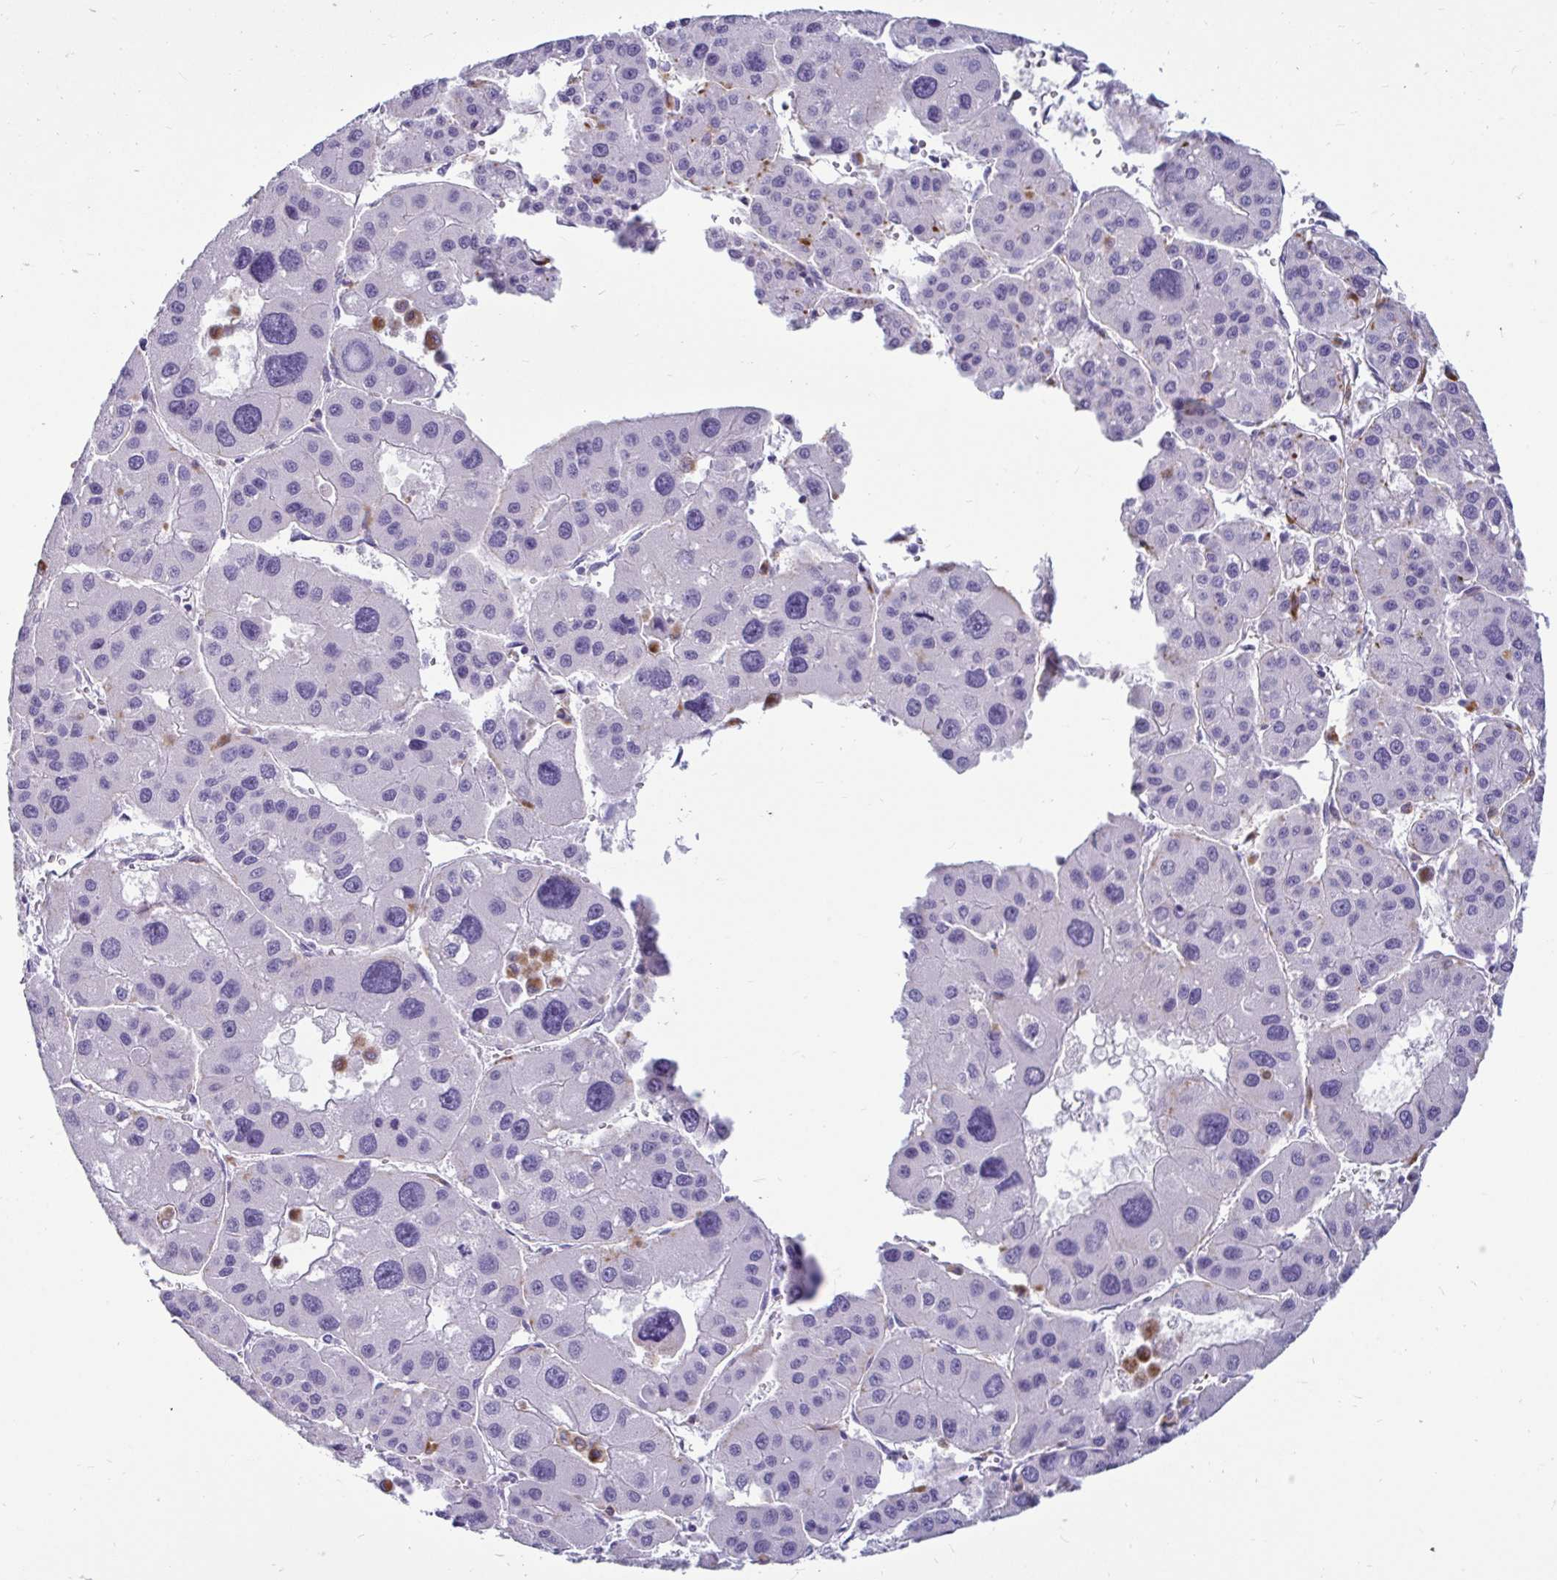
{"staining": {"intensity": "negative", "quantity": "none", "location": "none"}, "tissue": "liver cancer", "cell_type": "Tumor cells", "image_type": "cancer", "snomed": [{"axis": "morphology", "description": "Carcinoma, Hepatocellular, NOS"}, {"axis": "topography", "description": "Liver"}], "caption": "The photomicrograph demonstrates no staining of tumor cells in liver hepatocellular carcinoma.", "gene": "CTSZ", "patient": {"sex": "male", "age": 73}}